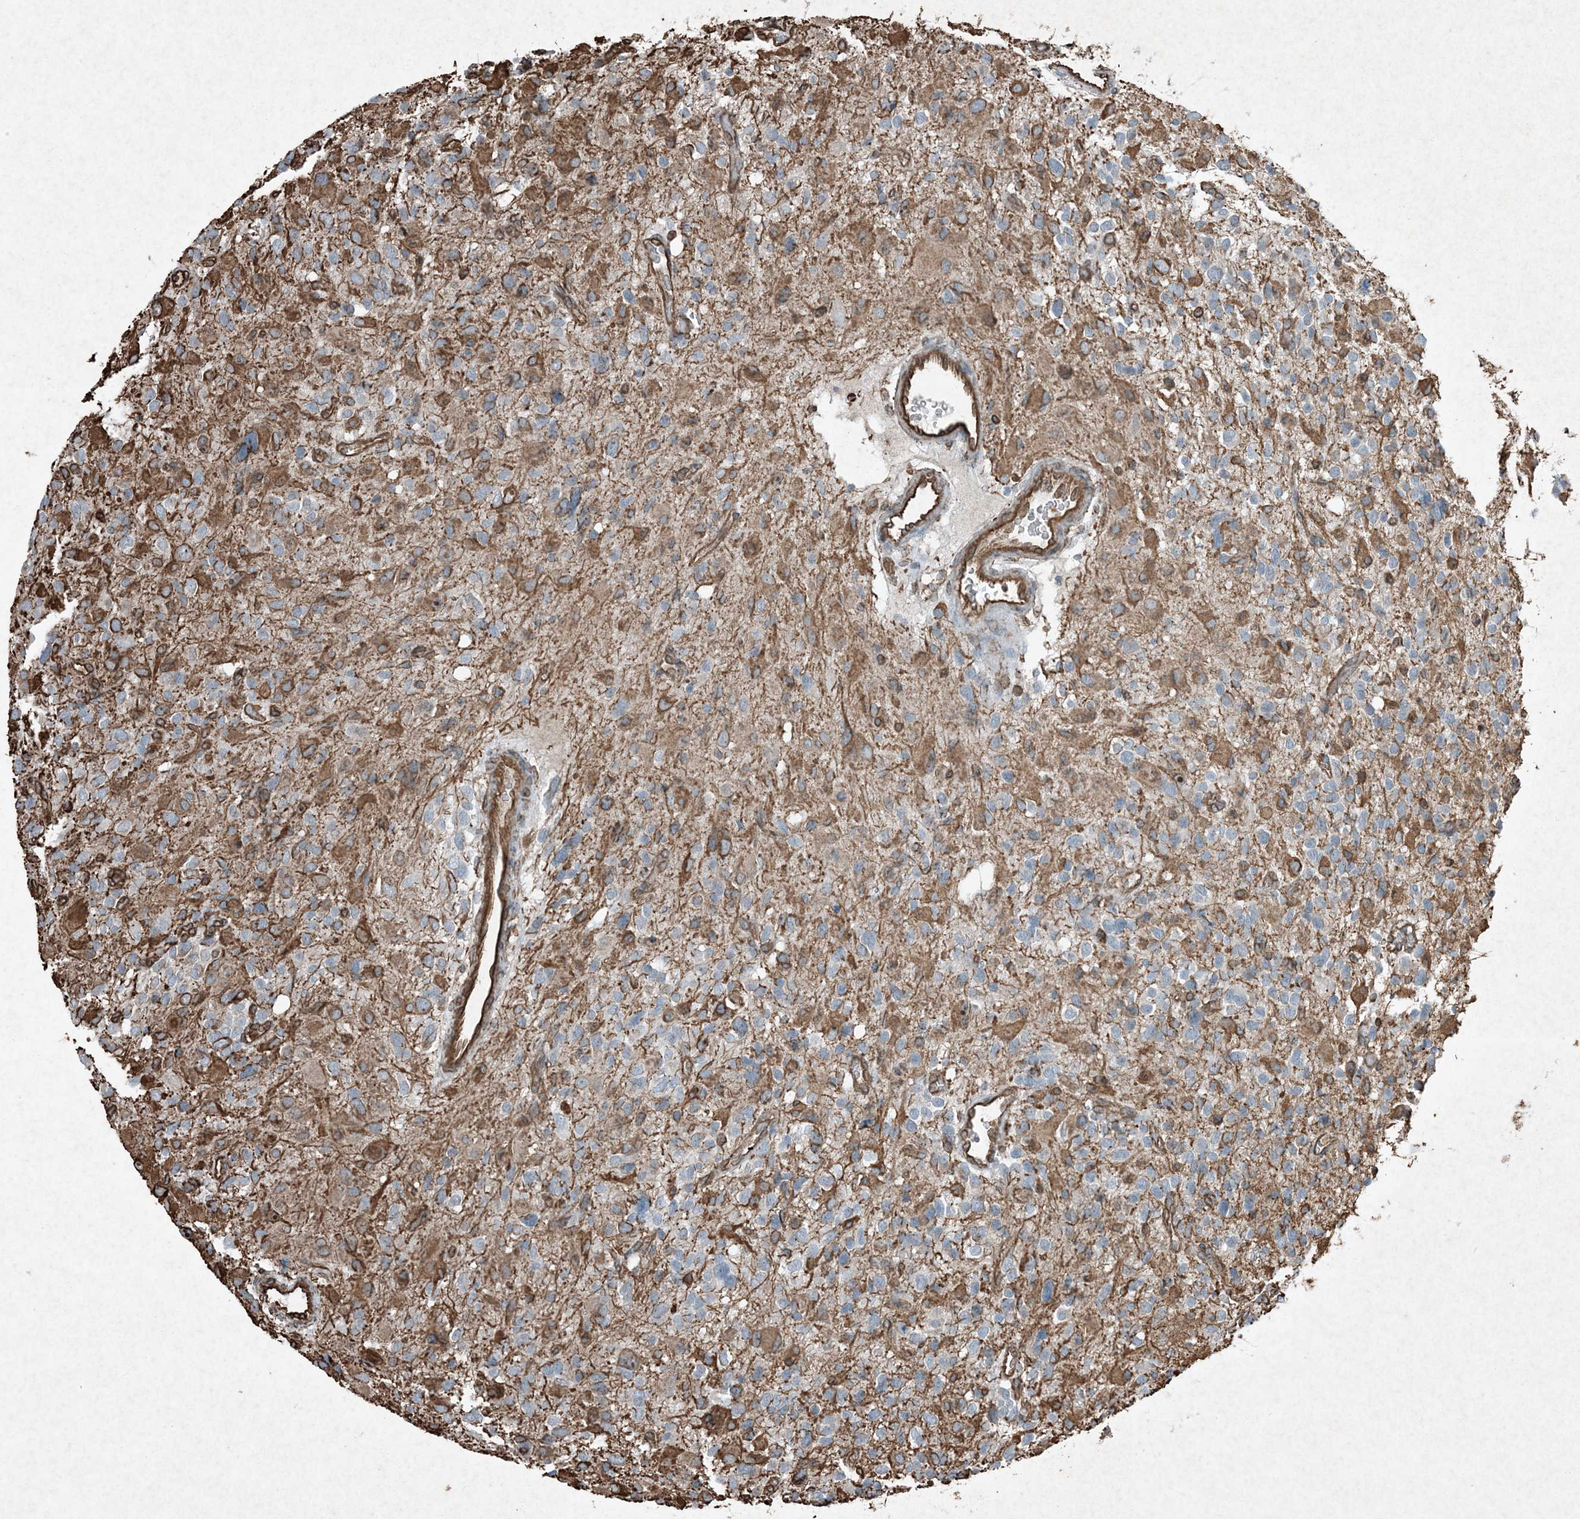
{"staining": {"intensity": "moderate", "quantity": "<25%", "location": "cytoplasmic/membranous"}, "tissue": "glioma", "cell_type": "Tumor cells", "image_type": "cancer", "snomed": [{"axis": "morphology", "description": "Glioma, malignant, High grade"}, {"axis": "topography", "description": "Brain"}], "caption": "Tumor cells exhibit low levels of moderate cytoplasmic/membranous staining in approximately <25% of cells in malignant glioma (high-grade). The protein of interest is stained brown, and the nuclei are stained in blue (DAB (3,3'-diaminobenzidine) IHC with brightfield microscopy, high magnification).", "gene": "RYK", "patient": {"sex": "male", "age": 48}}